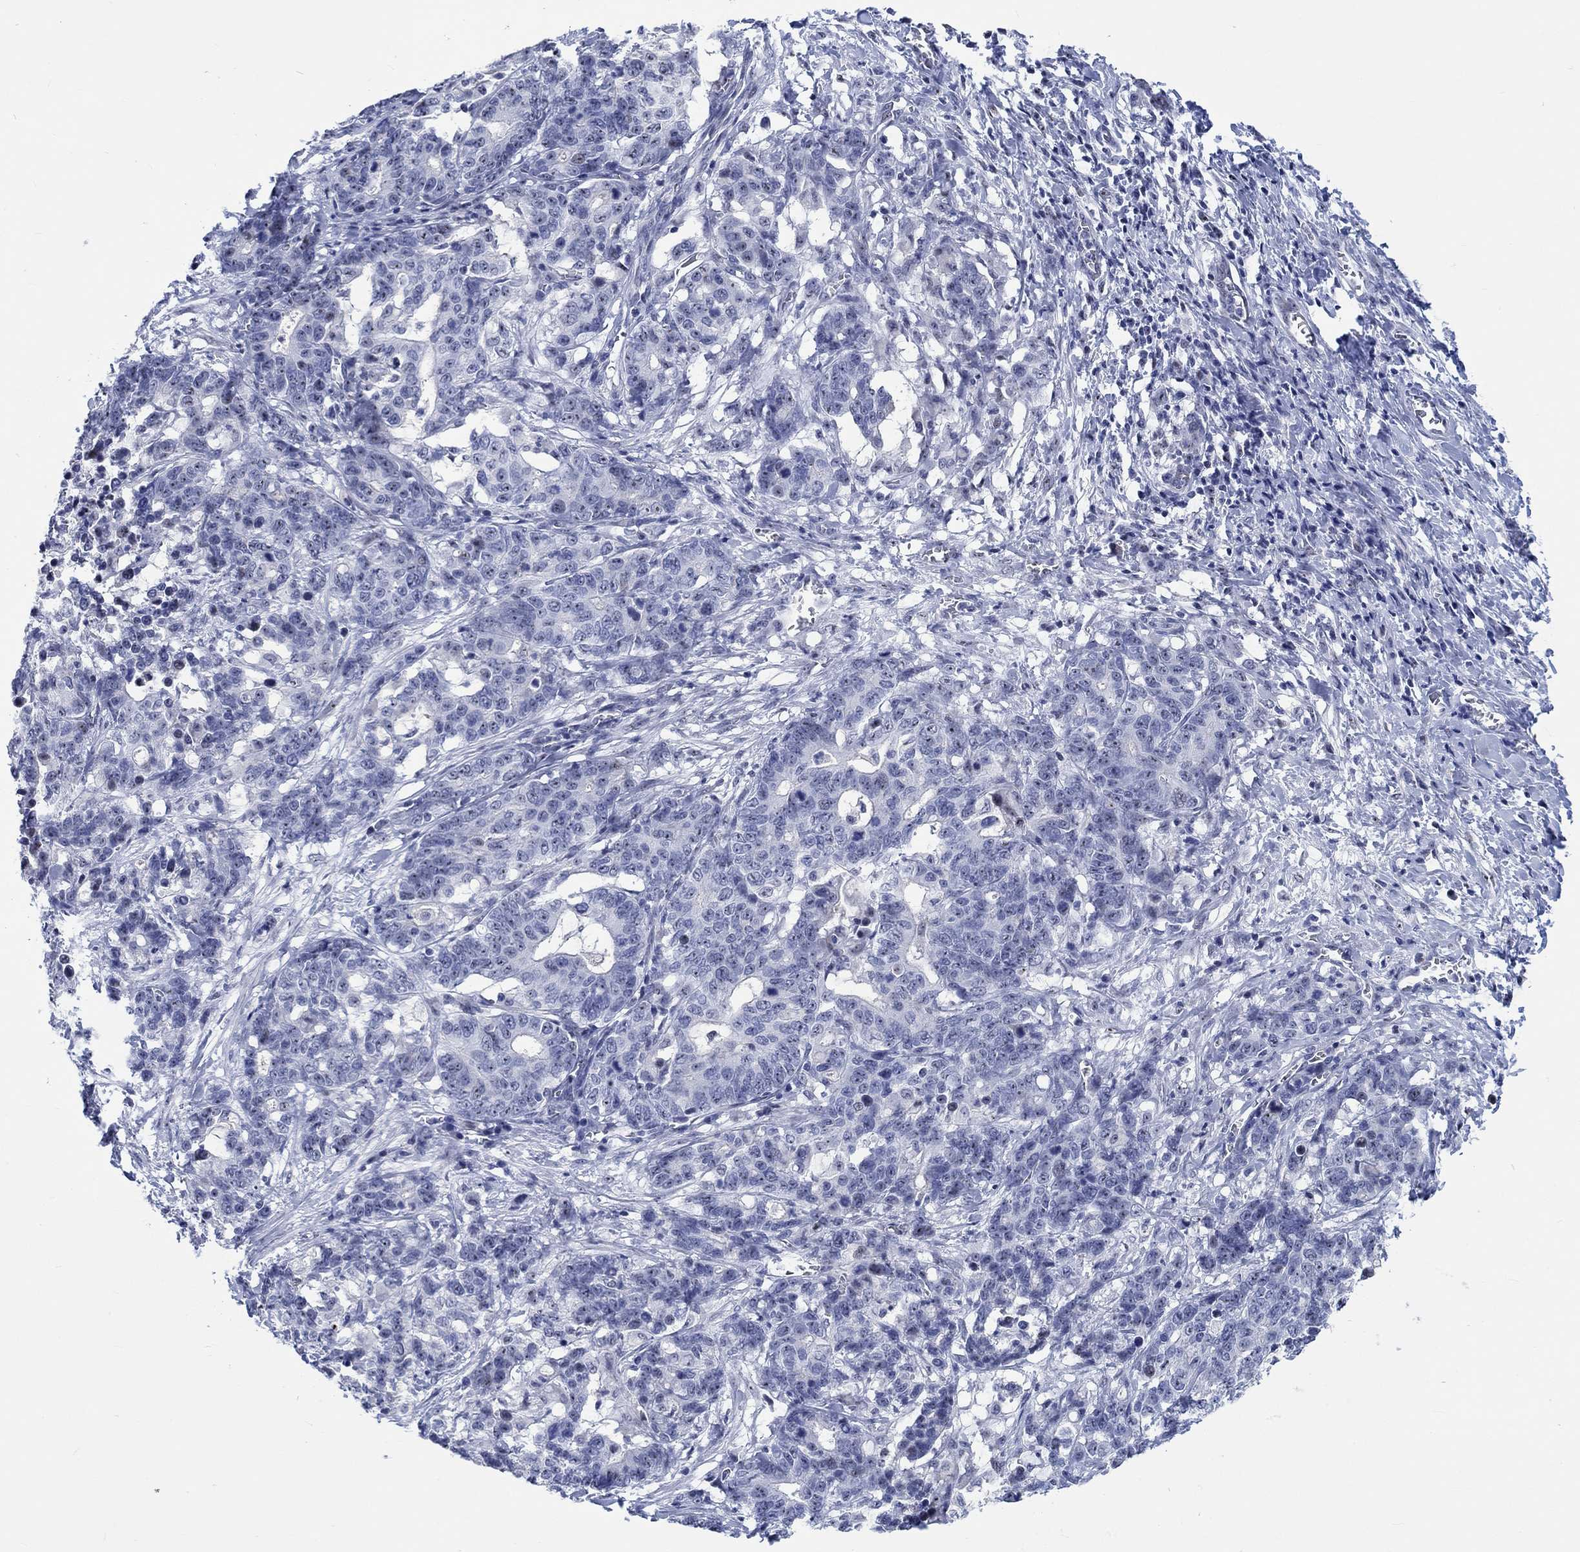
{"staining": {"intensity": "strong", "quantity": "<25%", "location": "nuclear"}, "tissue": "stomach cancer", "cell_type": "Tumor cells", "image_type": "cancer", "snomed": [{"axis": "morphology", "description": "Normal tissue, NOS"}, {"axis": "morphology", "description": "Adenocarcinoma, NOS"}, {"axis": "topography", "description": "Stomach"}], "caption": "Stomach cancer stained for a protein demonstrates strong nuclear positivity in tumor cells.", "gene": "ZNF446", "patient": {"sex": "female", "age": 64}}